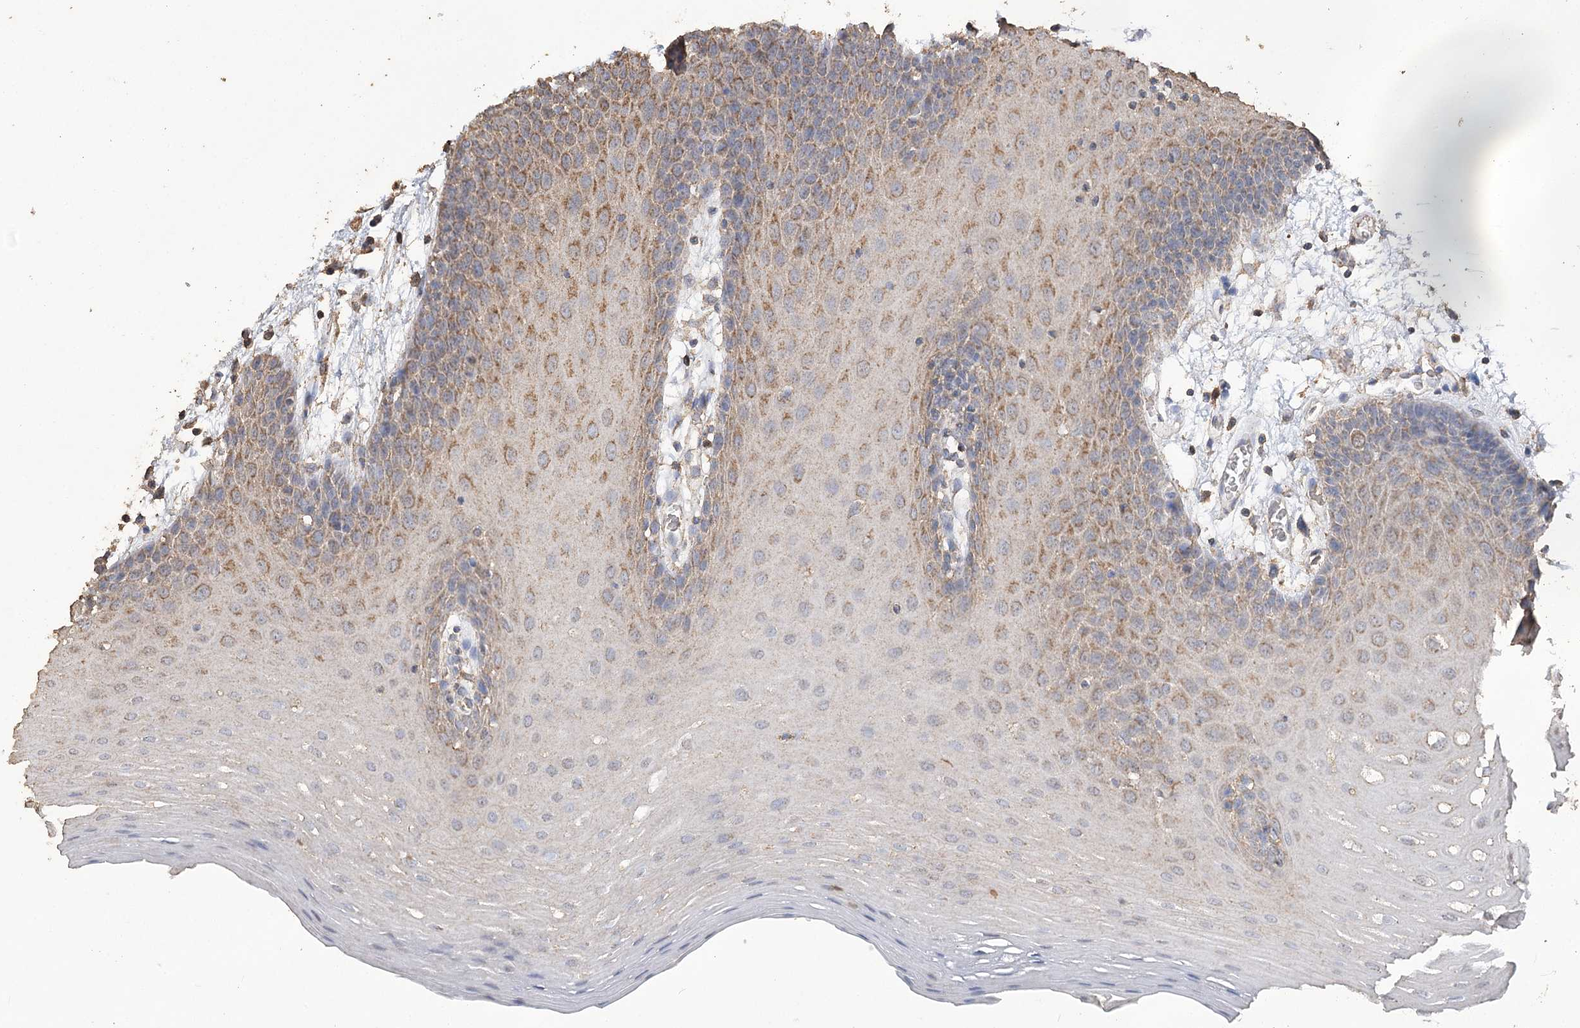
{"staining": {"intensity": "moderate", "quantity": "25%-75%", "location": "cytoplasmic/membranous"}, "tissue": "oral mucosa", "cell_type": "Squamous epithelial cells", "image_type": "normal", "snomed": [{"axis": "morphology", "description": "Normal tissue, NOS"}, {"axis": "topography", "description": "Skeletal muscle"}, {"axis": "topography", "description": "Oral tissue"}, {"axis": "topography", "description": "Salivary gland"}, {"axis": "topography", "description": "Peripheral nerve tissue"}], "caption": "IHC image of normal oral mucosa: human oral mucosa stained using immunohistochemistry (IHC) reveals medium levels of moderate protein expression localized specifically in the cytoplasmic/membranous of squamous epithelial cells, appearing as a cytoplasmic/membranous brown color.", "gene": "IREB2", "patient": {"sex": "male", "age": 54}}